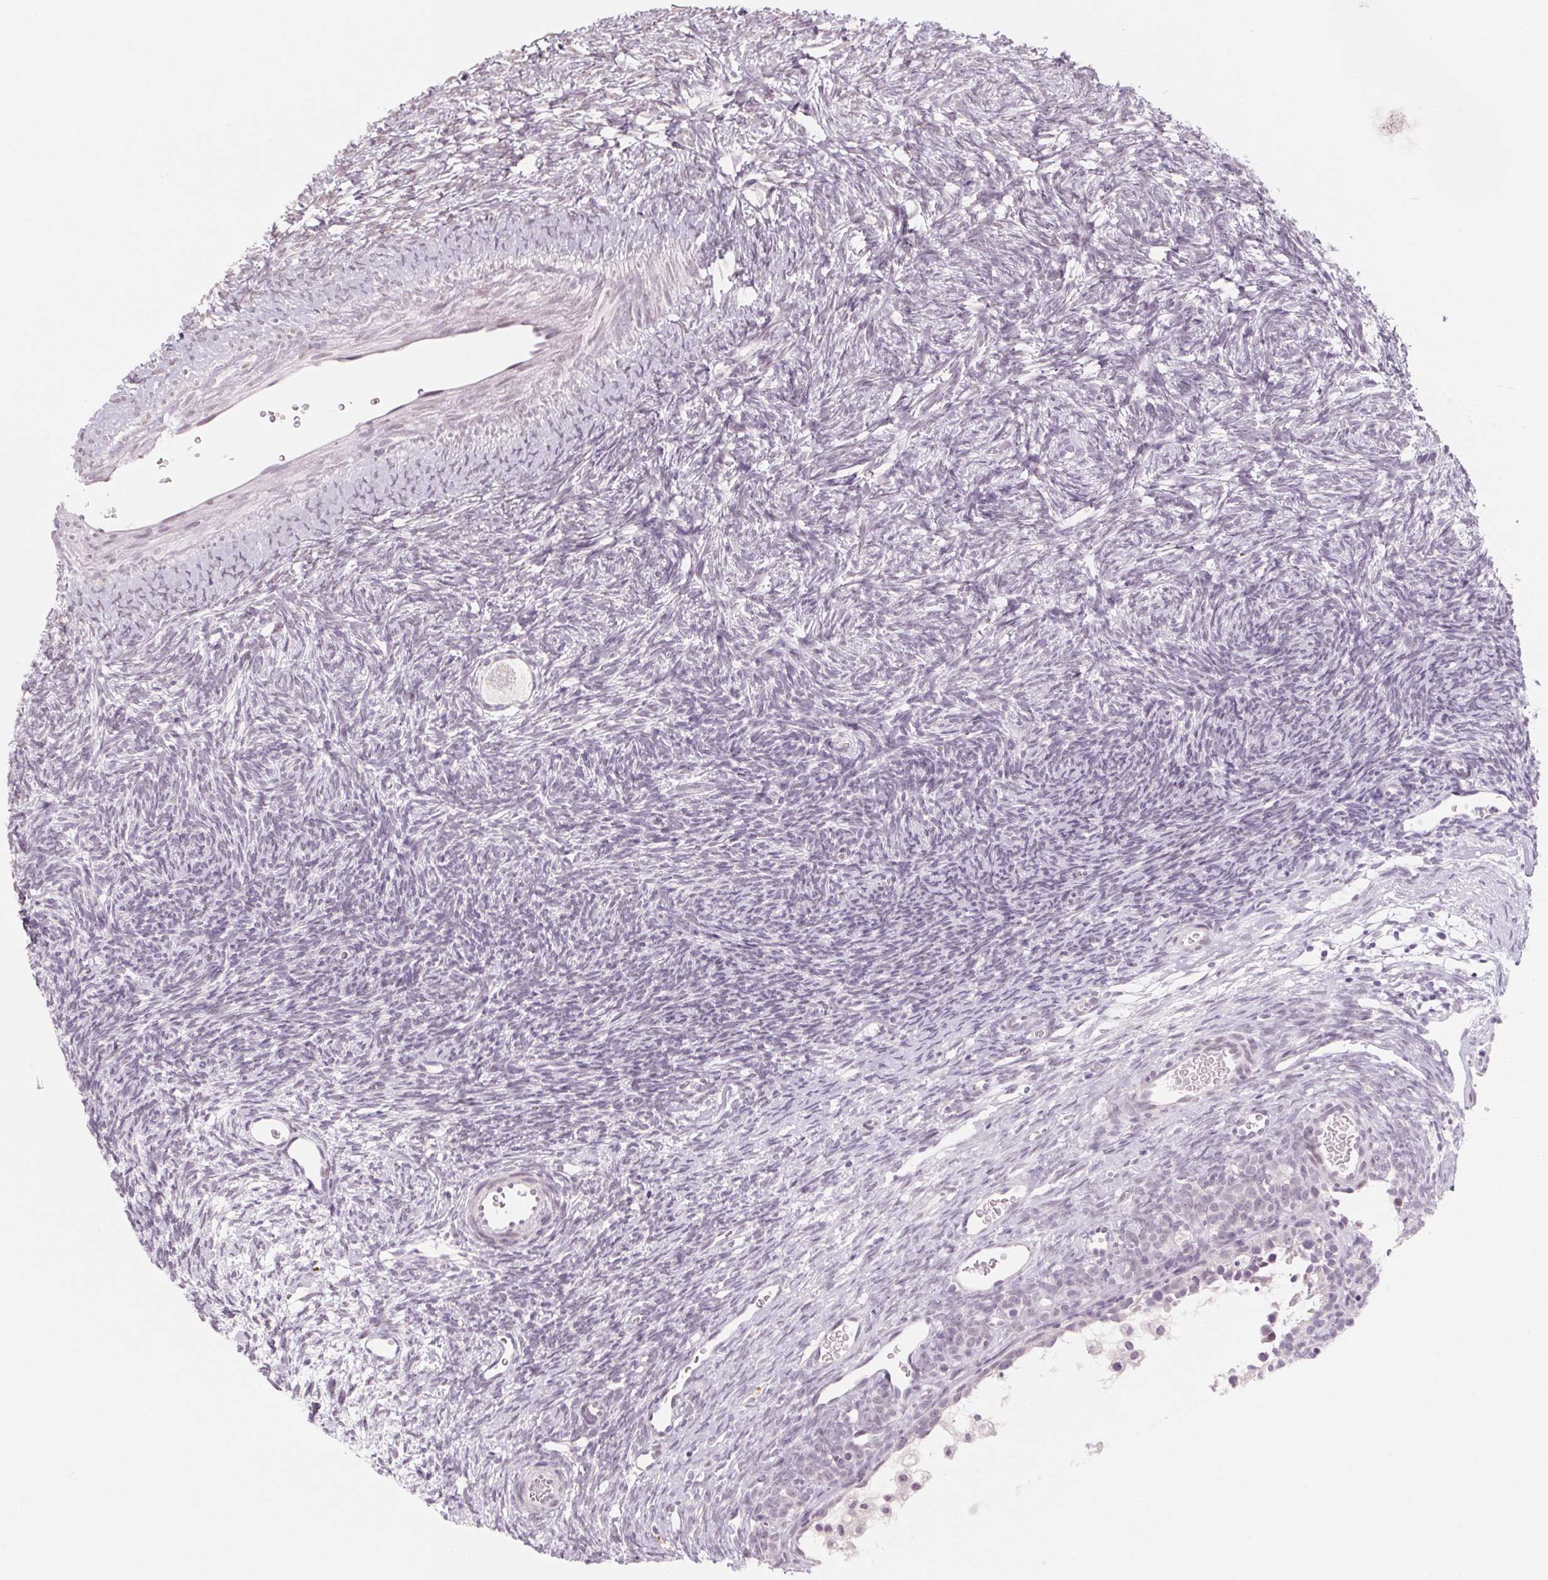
{"staining": {"intensity": "negative", "quantity": "none", "location": "none"}, "tissue": "ovary", "cell_type": "Follicle cells", "image_type": "normal", "snomed": [{"axis": "morphology", "description": "Normal tissue, NOS"}, {"axis": "topography", "description": "Ovary"}], "caption": "IHC of unremarkable human ovary shows no positivity in follicle cells. (Stains: DAB IHC with hematoxylin counter stain, Microscopy: brightfield microscopy at high magnification).", "gene": "KCNQ2", "patient": {"sex": "female", "age": 34}}